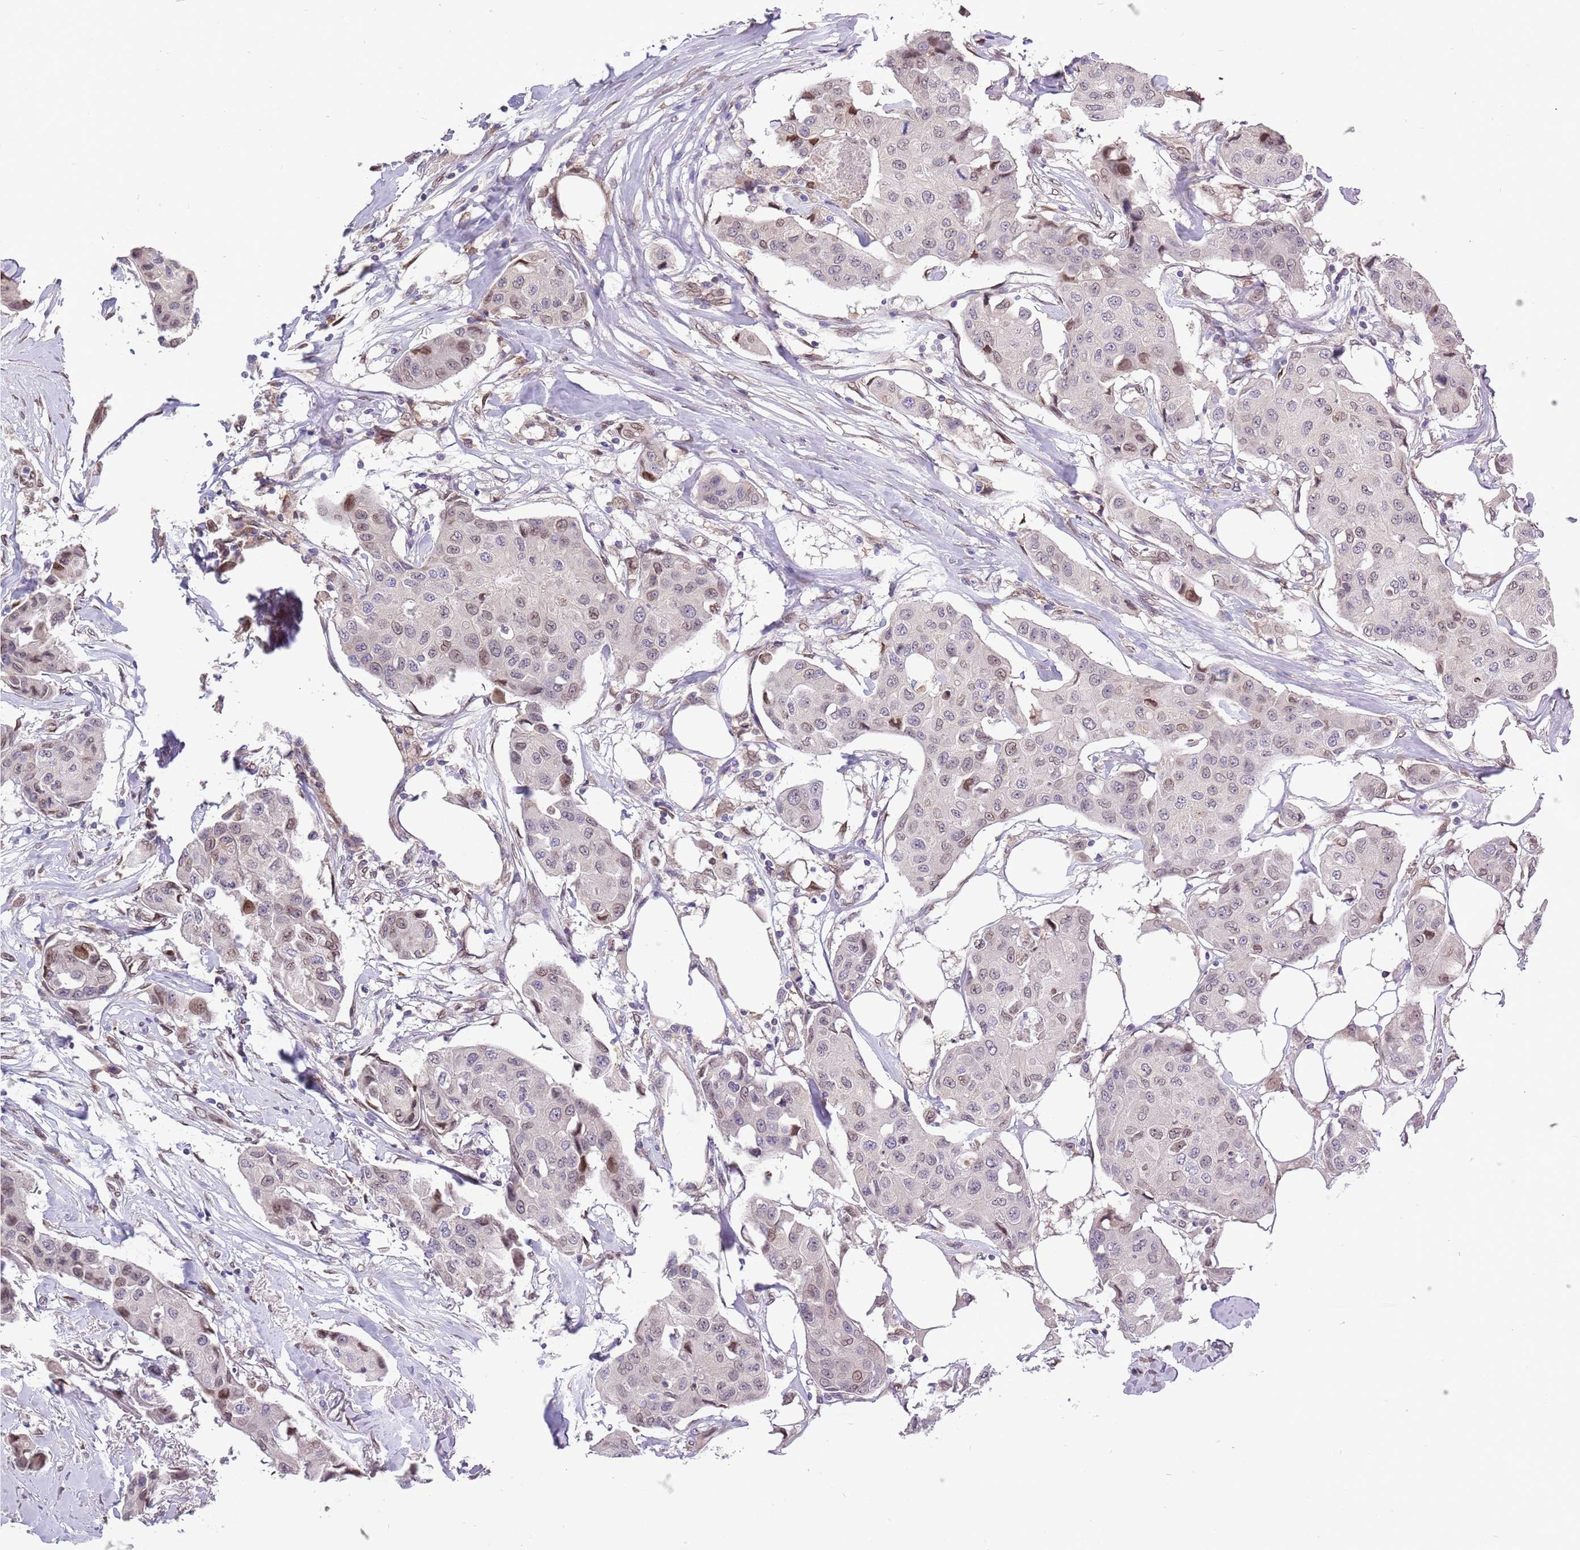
{"staining": {"intensity": "moderate", "quantity": "<25%", "location": "nuclear"}, "tissue": "breast cancer", "cell_type": "Tumor cells", "image_type": "cancer", "snomed": [{"axis": "morphology", "description": "Duct carcinoma"}, {"axis": "topography", "description": "Breast"}], "caption": "There is low levels of moderate nuclear staining in tumor cells of breast cancer, as demonstrated by immunohistochemical staining (brown color).", "gene": "ZNF665", "patient": {"sex": "female", "age": 80}}